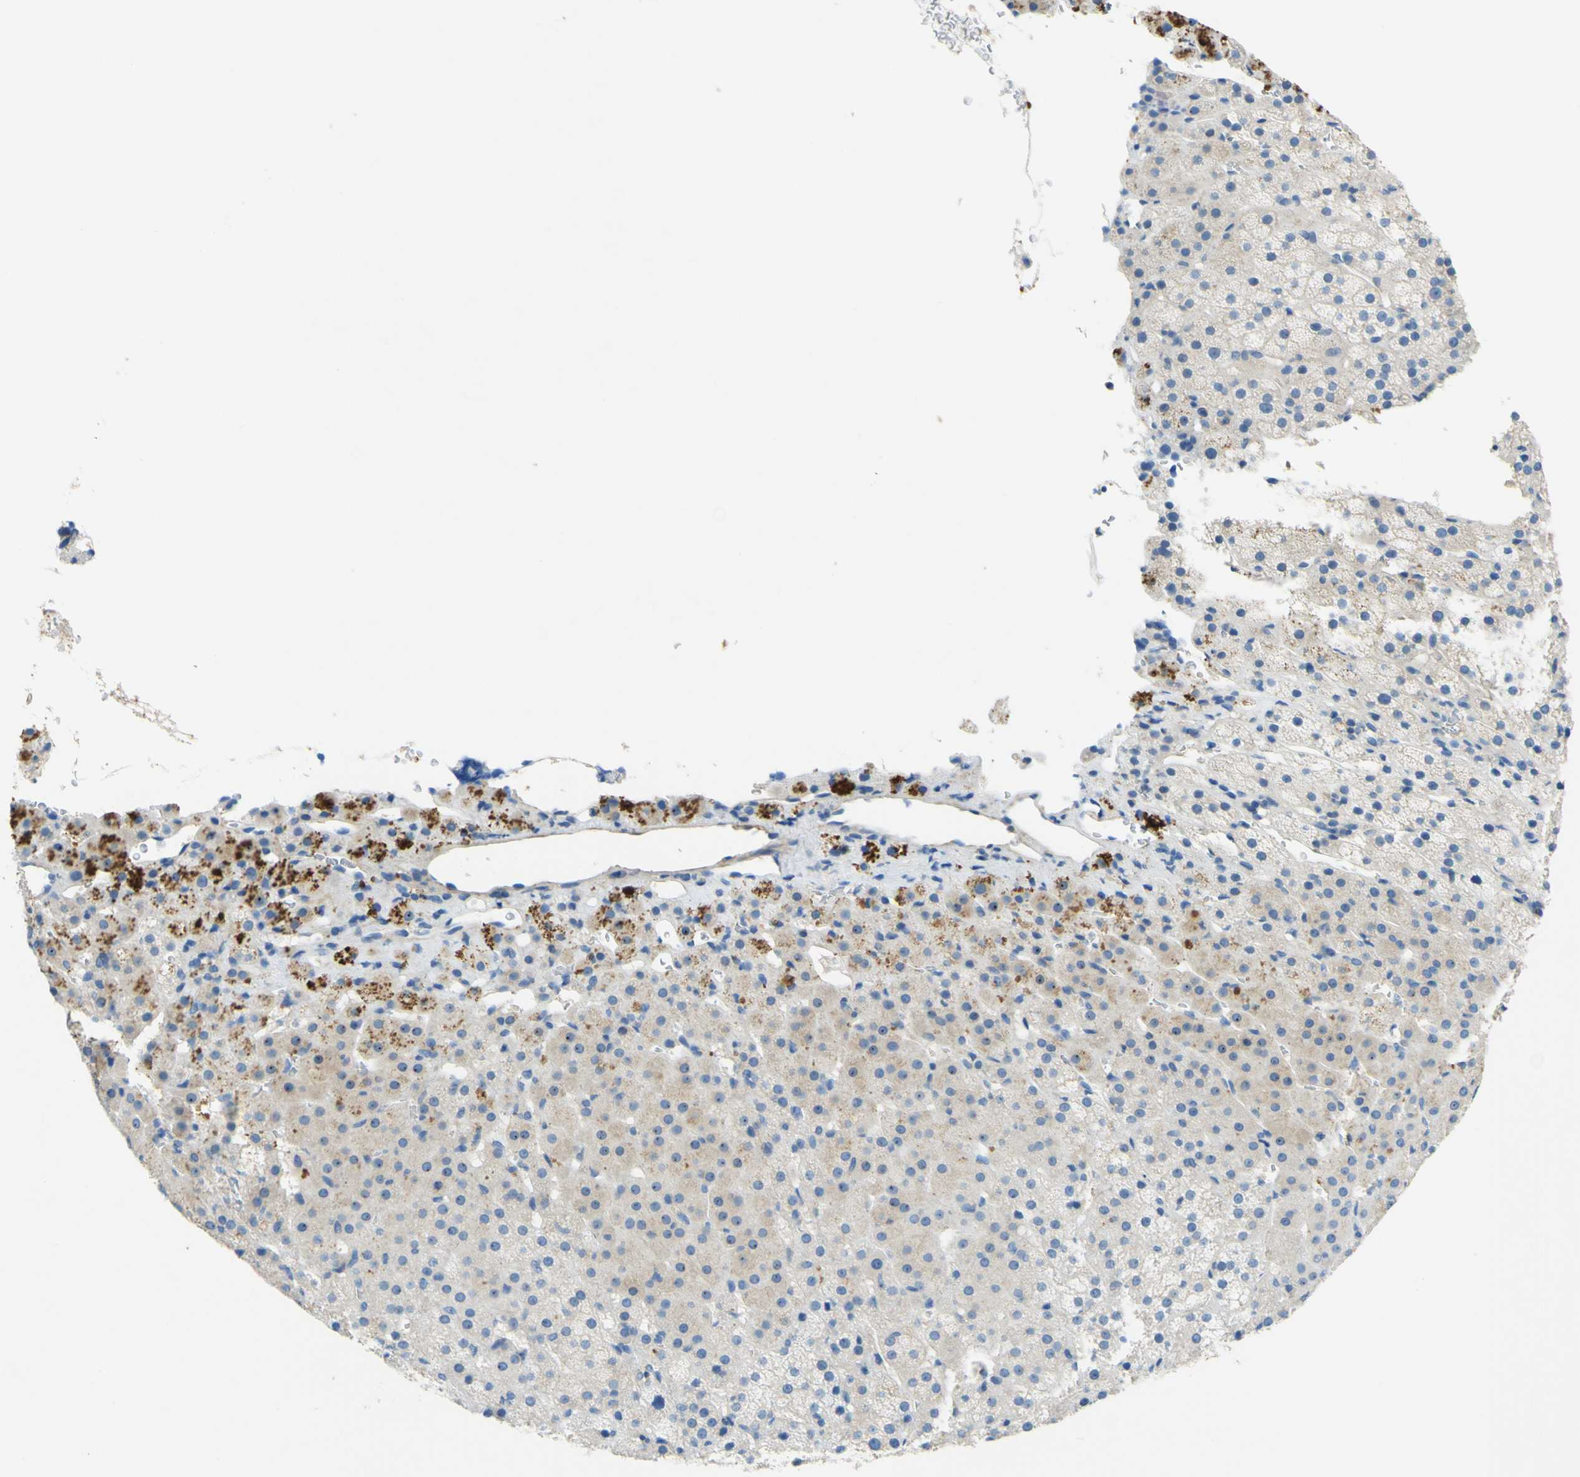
{"staining": {"intensity": "moderate", "quantity": "25%-75%", "location": "cytoplasmic/membranous"}, "tissue": "adrenal gland", "cell_type": "Glandular cells", "image_type": "normal", "snomed": [{"axis": "morphology", "description": "Normal tissue, NOS"}, {"axis": "topography", "description": "Adrenal gland"}], "caption": "Protein staining displays moderate cytoplasmic/membranous positivity in about 25%-75% of glandular cells in normal adrenal gland.", "gene": "OGN", "patient": {"sex": "female", "age": 57}}